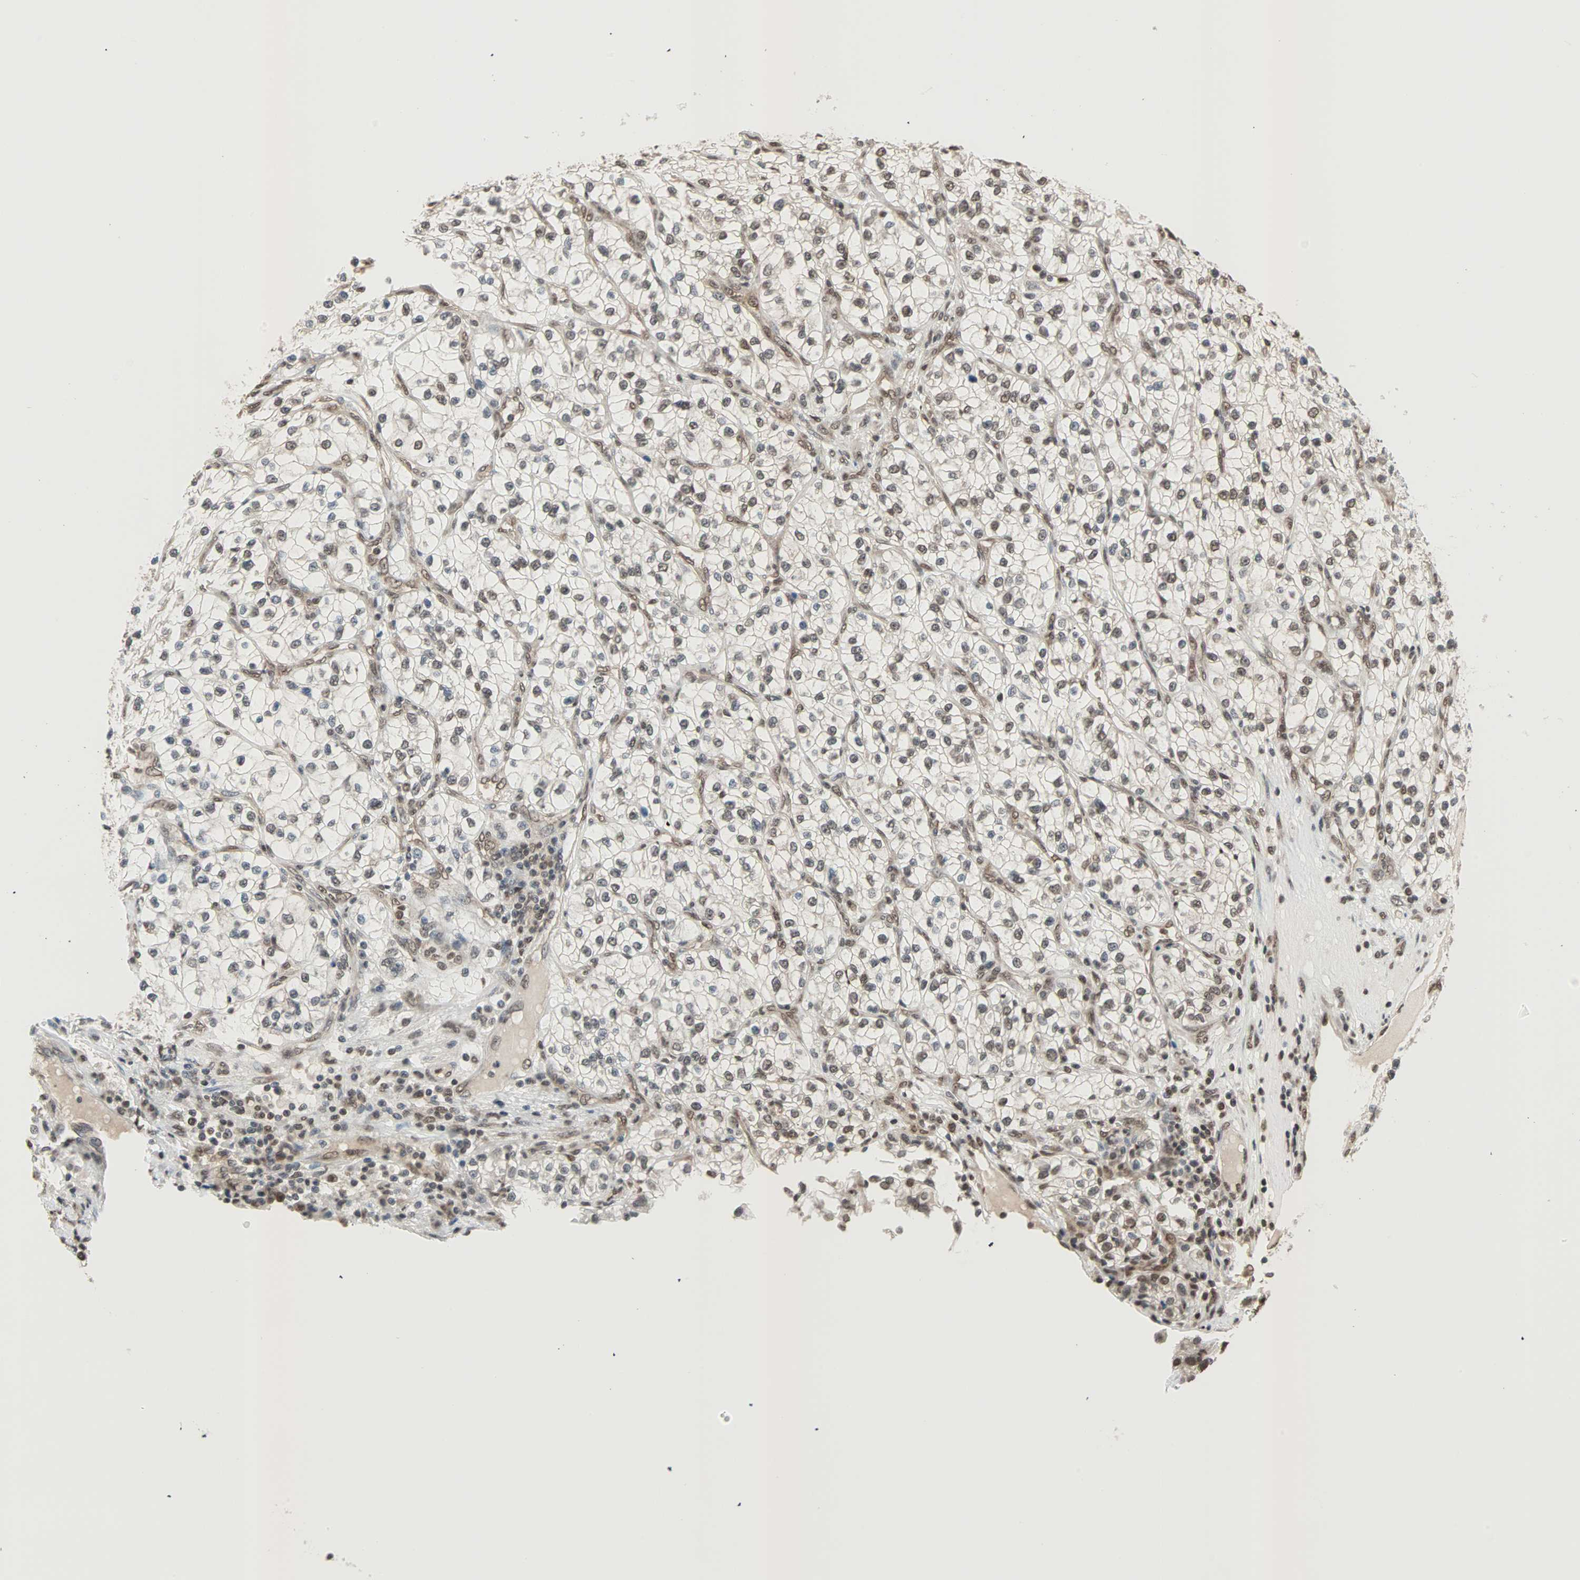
{"staining": {"intensity": "moderate", "quantity": ">75%", "location": "nuclear"}, "tissue": "renal cancer", "cell_type": "Tumor cells", "image_type": "cancer", "snomed": [{"axis": "morphology", "description": "Adenocarcinoma, NOS"}, {"axis": "topography", "description": "Kidney"}], "caption": "This is an image of immunohistochemistry staining of adenocarcinoma (renal), which shows moderate positivity in the nuclear of tumor cells.", "gene": "DAZAP1", "patient": {"sex": "female", "age": 57}}